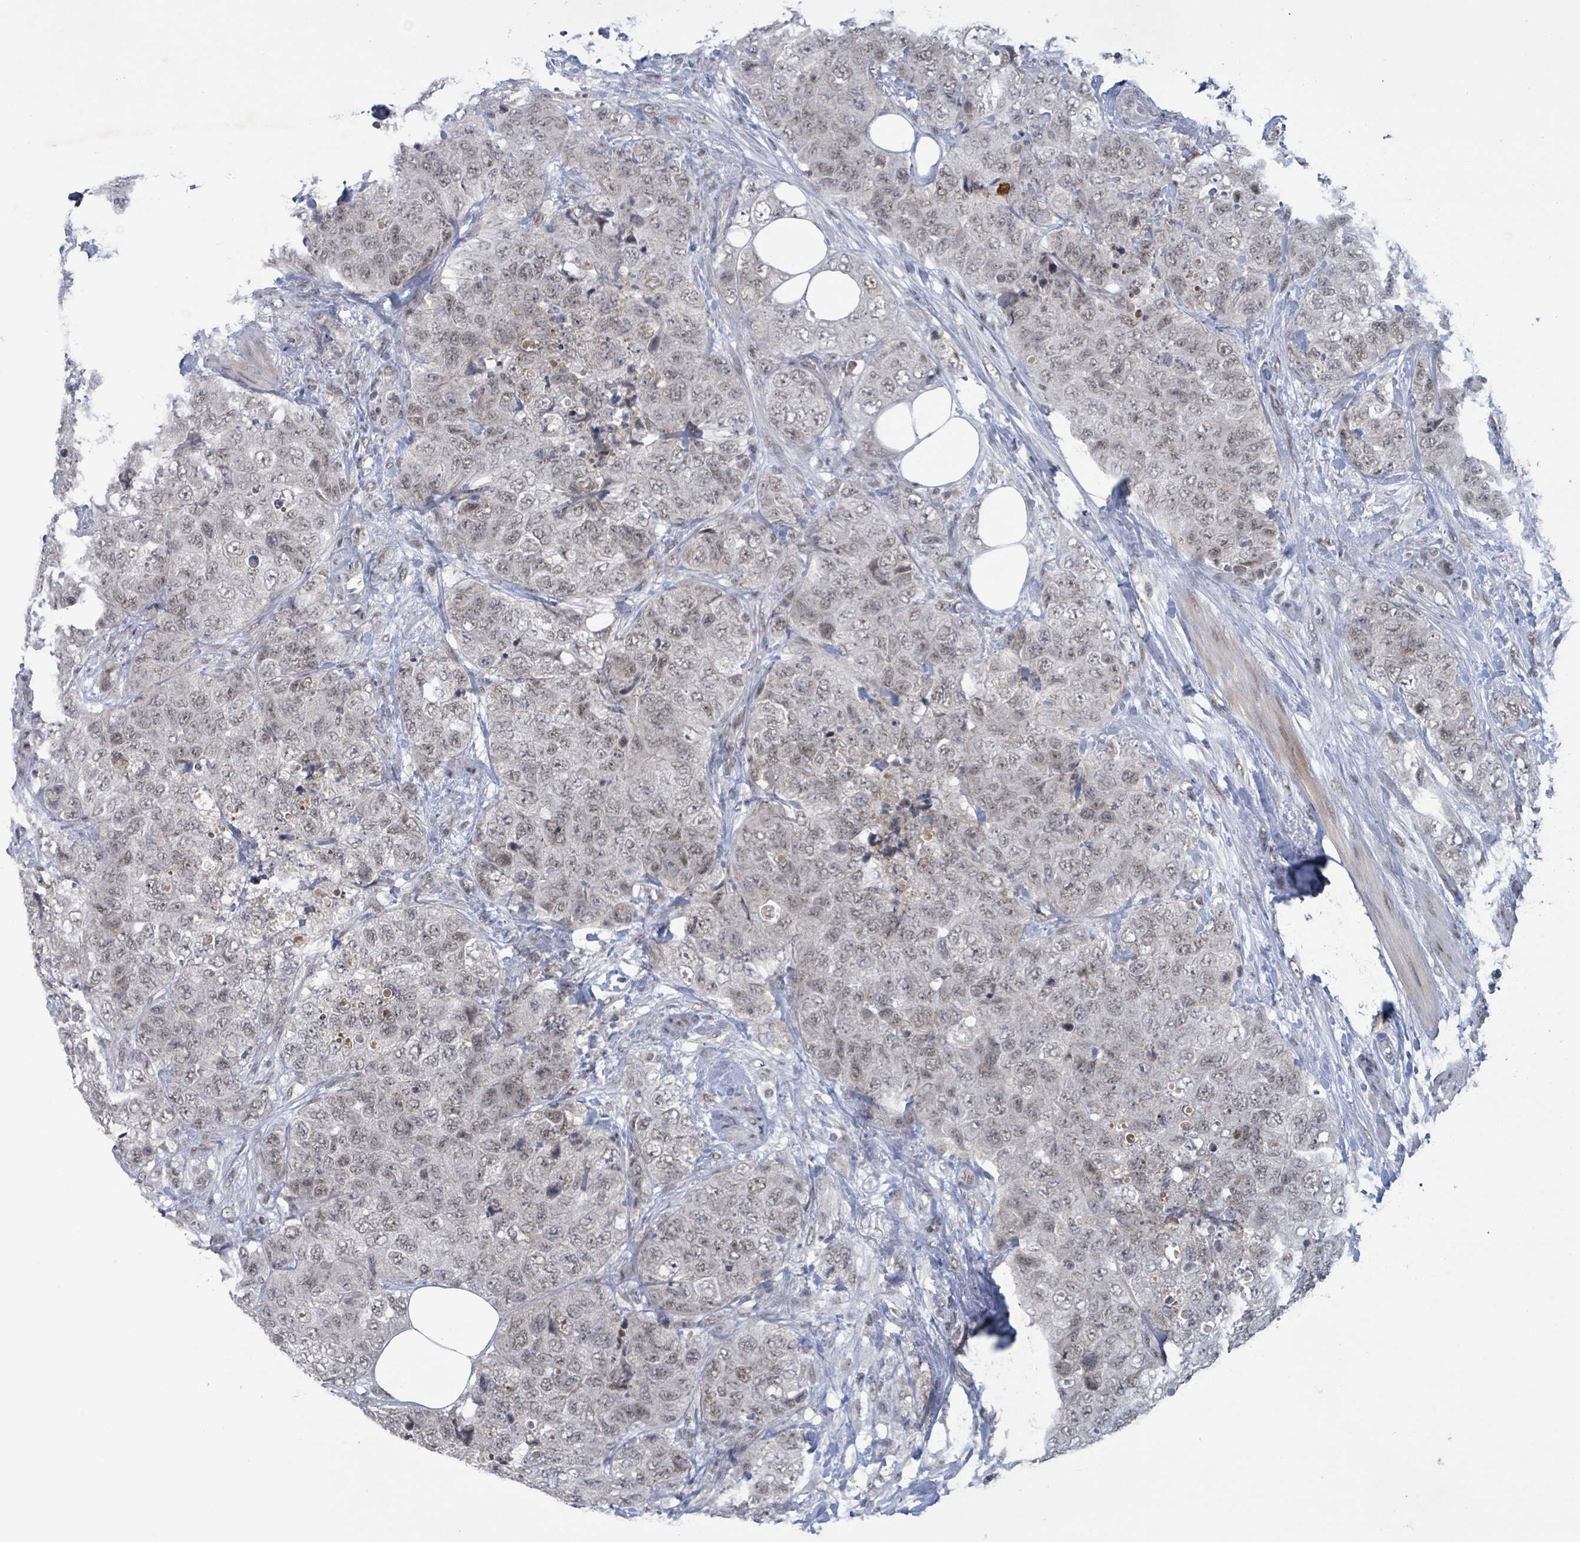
{"staining": {"intensity": "weak", "quantity": "25%-75%", "location": "nuclear"}, "tissue": "urothelial cancer", "cell_type": "Tumor cells", "image_type": "cancer", "snomed": [{"axis": "morphology", "description": "Urothelial carcinoma, High grade"}, {"axis": "topography", "description": "Urinary bladder"}], "caption": "Urothelial cancer tissue displays weak nuclear staining in approximately 25%-75% of tumor cells, visualized by immunohistochemistry.", "gene": "BANP", "patient": {"sex": "female", "age": 78}}